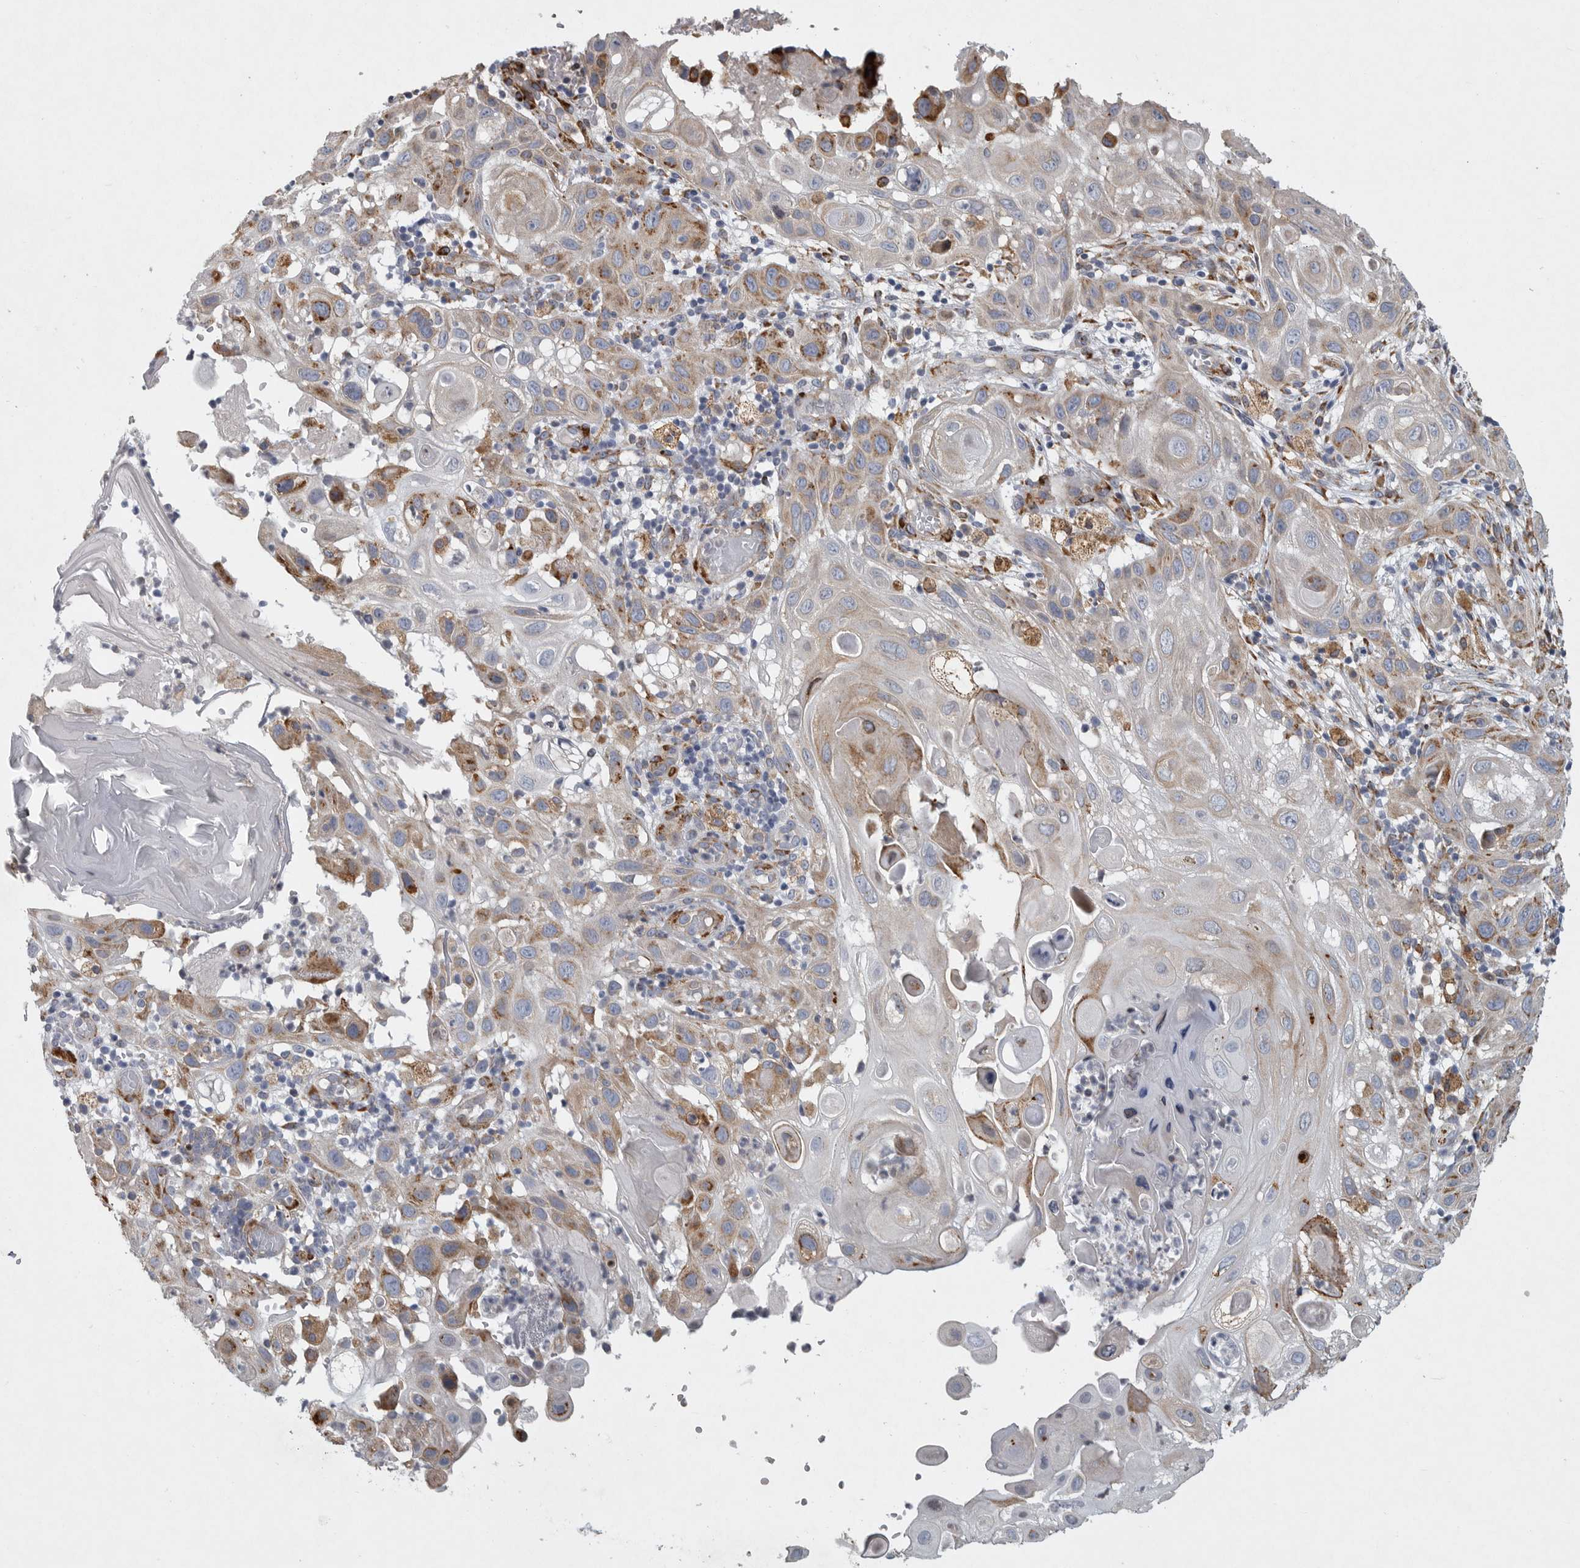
{"staining": {"intensity": "strong", "quantity": ">75%", "location": "cytoplasmic/membranous"}, "tissue": "skin cancer", "cell_type": "Tumor cells", "image_type": "cancer", "snomed": [{"axis": "morphology", "description": "Normal tissue, NOS"}, {"axis": "morphology", "description": "Squamous cell carcinoma, NOS"}, {"axis": "topography", "description": "Skin"}], "caption": "Immunohistochemistry micrograph of neoplastic tissue: human squamous cell carcinoma (skin) stained using immunohistochemistry reveals high levels of strong protein expression localized specifically in the cytoplasmic/membranous of tumor cells, appearing as a cytoplasmic/membranous brown color.", "gene": "MINPP1", "patient": {"sex": "female", "age": 96}}